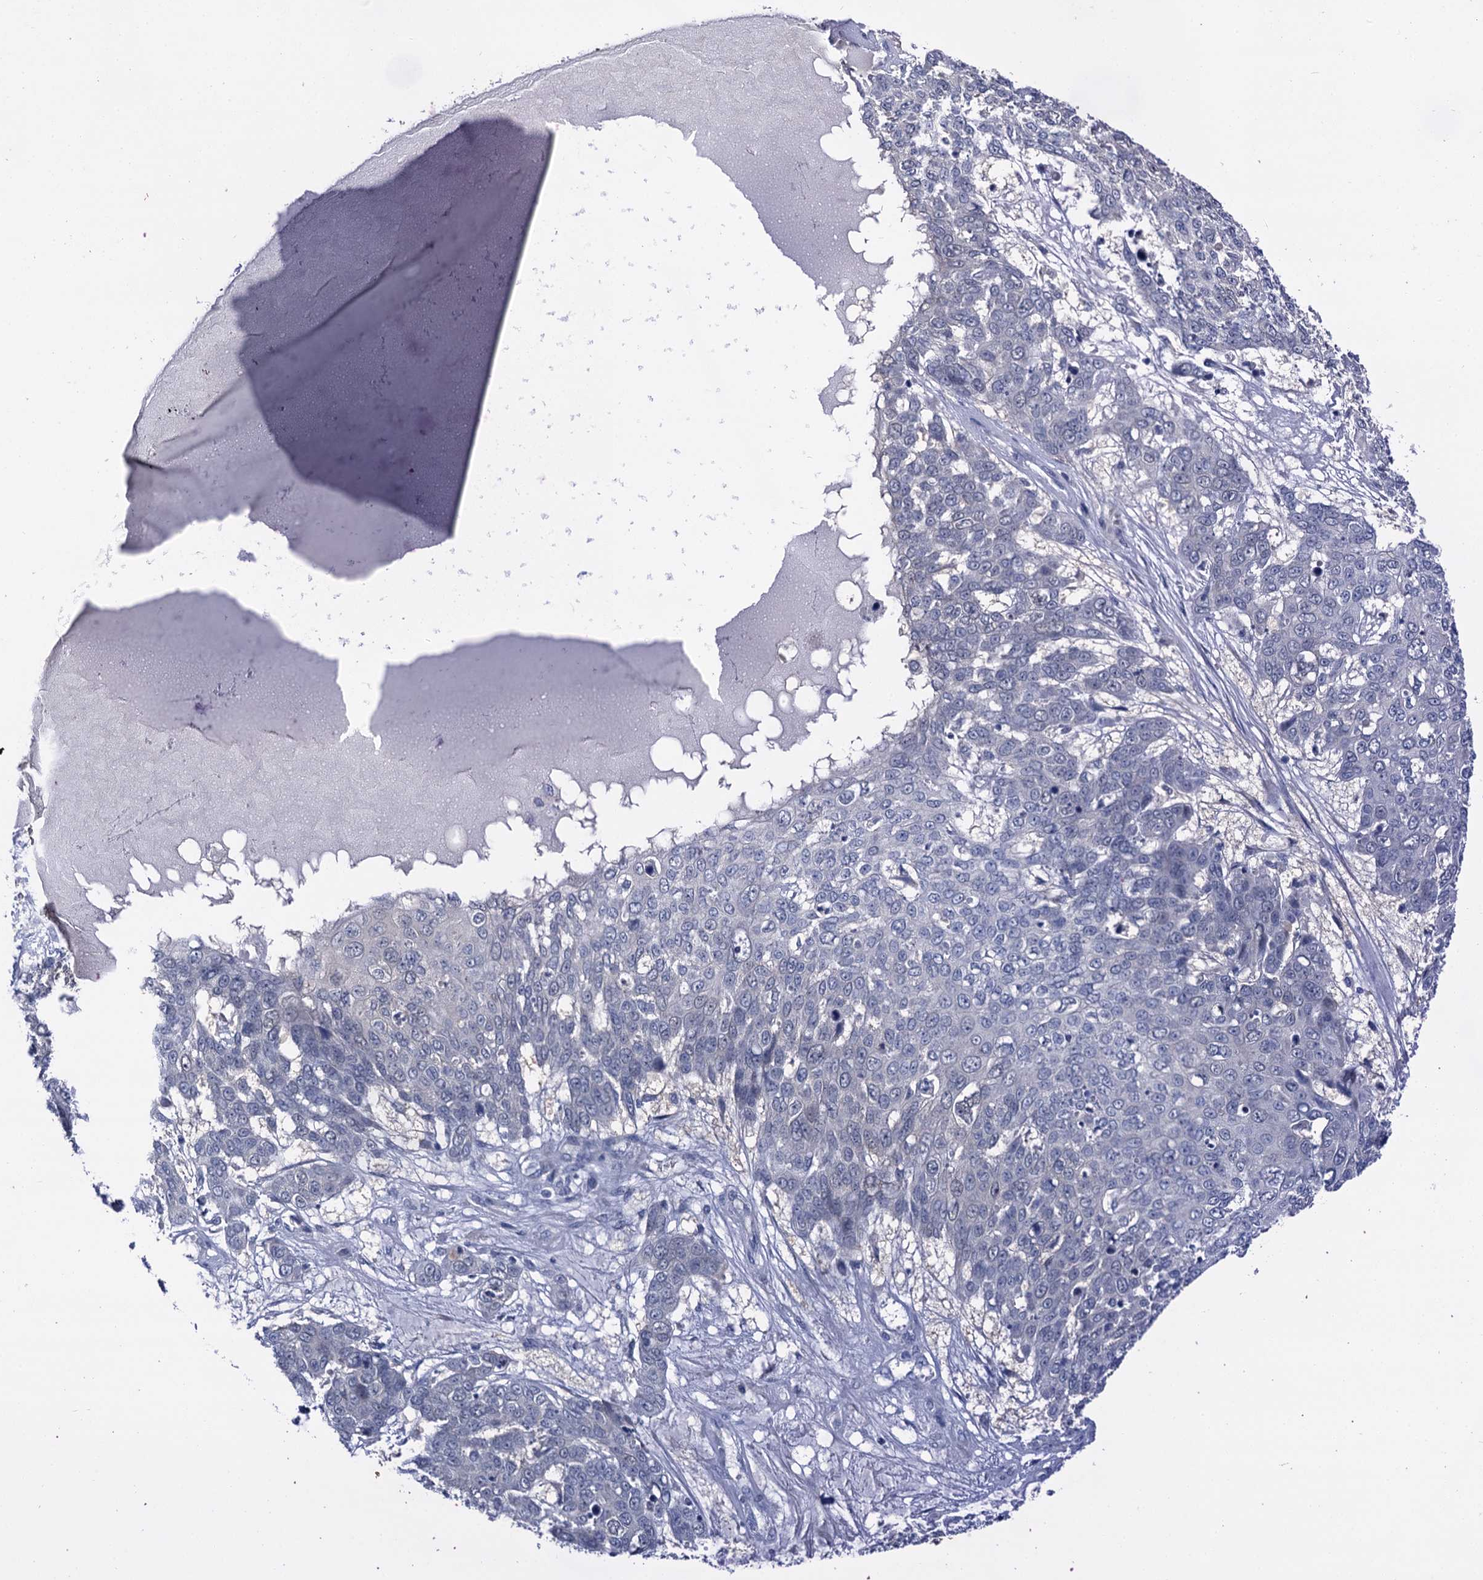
{"staining": {"intensity": "negative", "quantity": "none", "location": "none"}, "tissue": "skin cancer", "cell_type": "Tumor cells", "image_type": "cancer", "snomed": [{"axis": "morphology", "description": "Squamous cell carcinoma, NOS"}, {"axis": "topography", "description": "Skin"}], "caption": "Skin squamous cell carcinoma was stained to show a protein in brown. There is no significant expression in tumor cells.", "gene": "ANKRD42", "patient": {"sex": "male", "age": 71}}